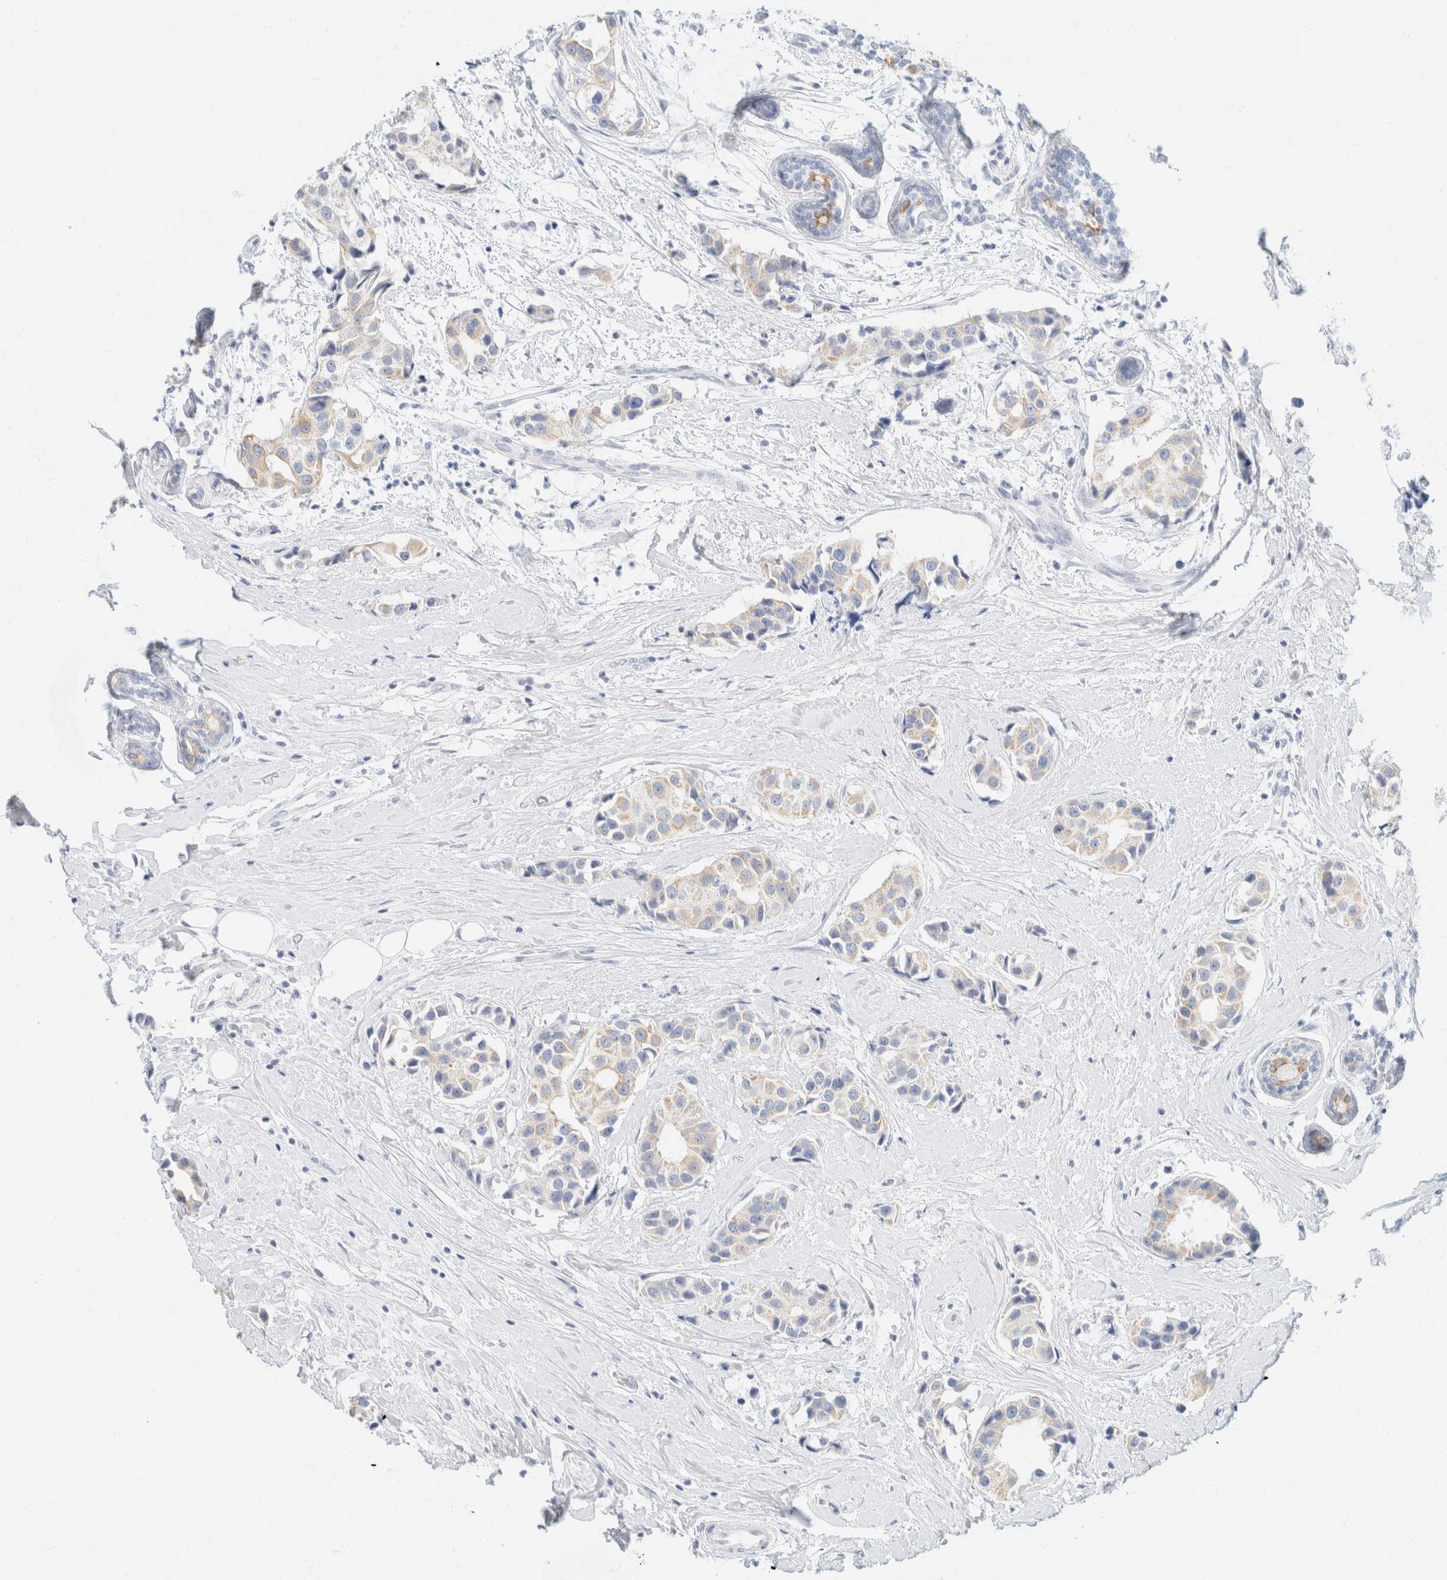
{"staining": {"intensity": "moderate", "quantity": "<25%", "location": "cytoplasmic/membranous"}, "tissue": "breast cancer", "cell_type": "Tumor cells", "image_type": "cancer", "snomed": [{"axis": "morphology", "description": "Normal tissue, NOS"}, {"axis": "morphology", "description": "Duct carcinoma"}, {"axis": "topography", "description": "Breast"}], "caption": "This photomicrograph shows immunohistochemistry (IHC) staining of human breast cancer (intraductal carcinoma), with low moderate cytoplasmic/membranous positivity in about <25% of tumor cells.", "gene": "KRT20", "patient": {"sex": "female", "age": 39}}